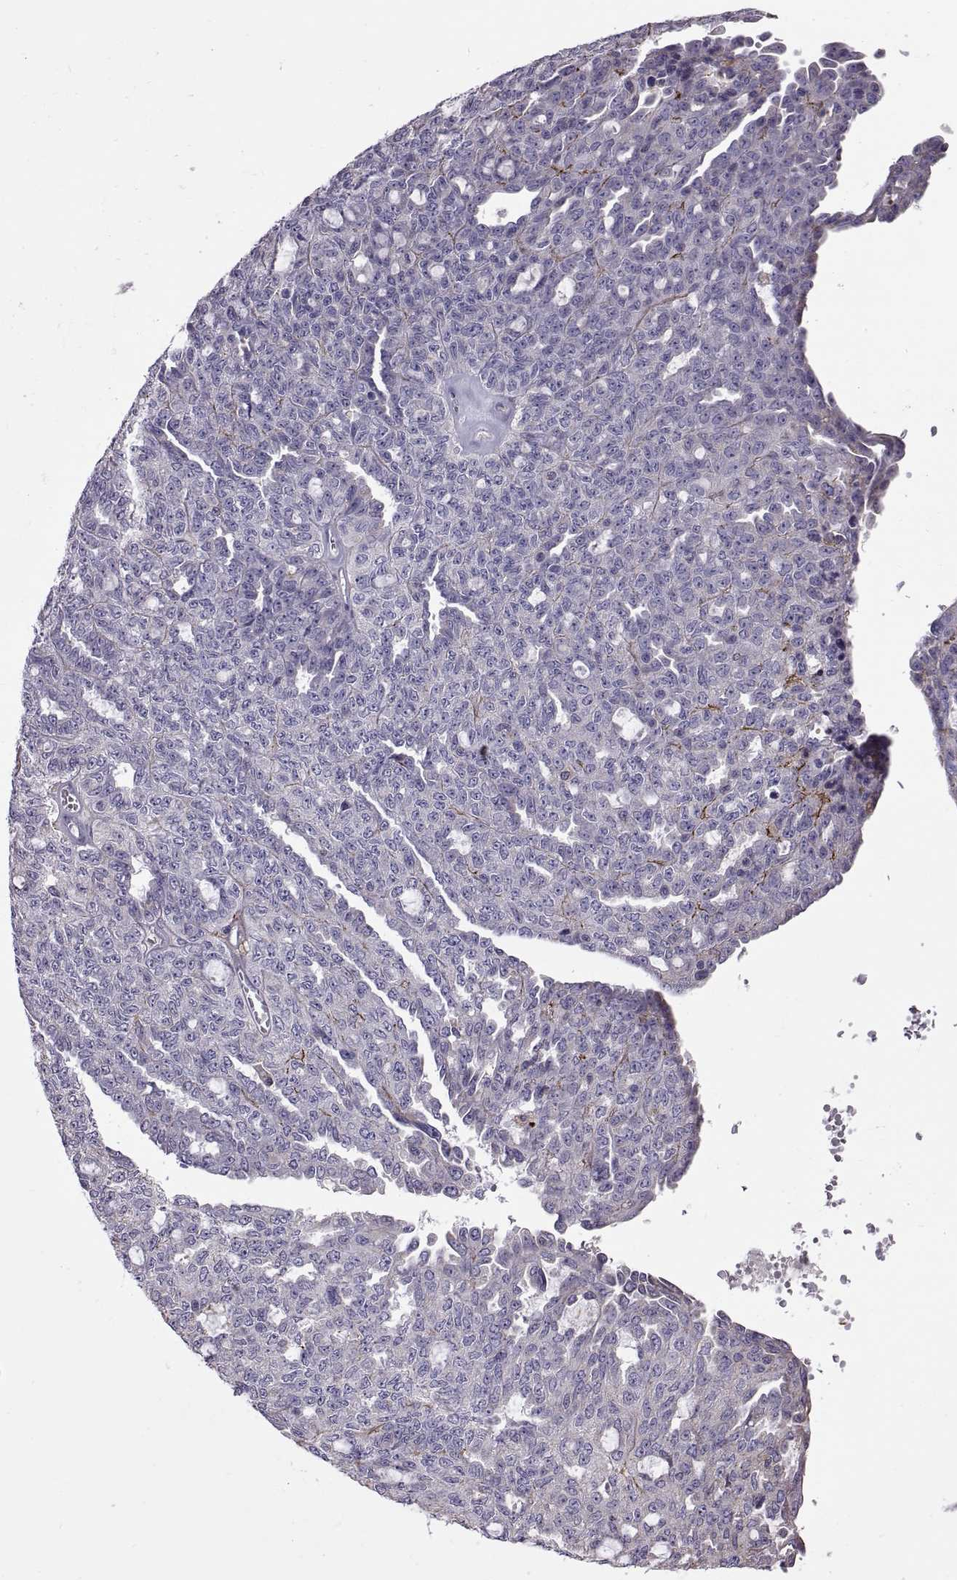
{"staining": {"intensity": "negative", "quantity": "none", "location": "none"}, "tissue": "ovarian cancer", "cell_type": "Tumor cells", "image_type": "cancer", "snomed": [{"axis": "morphology", "description": "Cystadenocarcinoma, serous, NOS"}, {"axis": "topography", "description": "Ovary"}], "caption": "A high-resolution photomicrograph shows immunohistochemistry (IHC) staining of ovarian cancer, which demonstrates no significant staining in tumor cells.", "gene": "EMILIN2", "patient": {"sex": "female", "age": 71}}